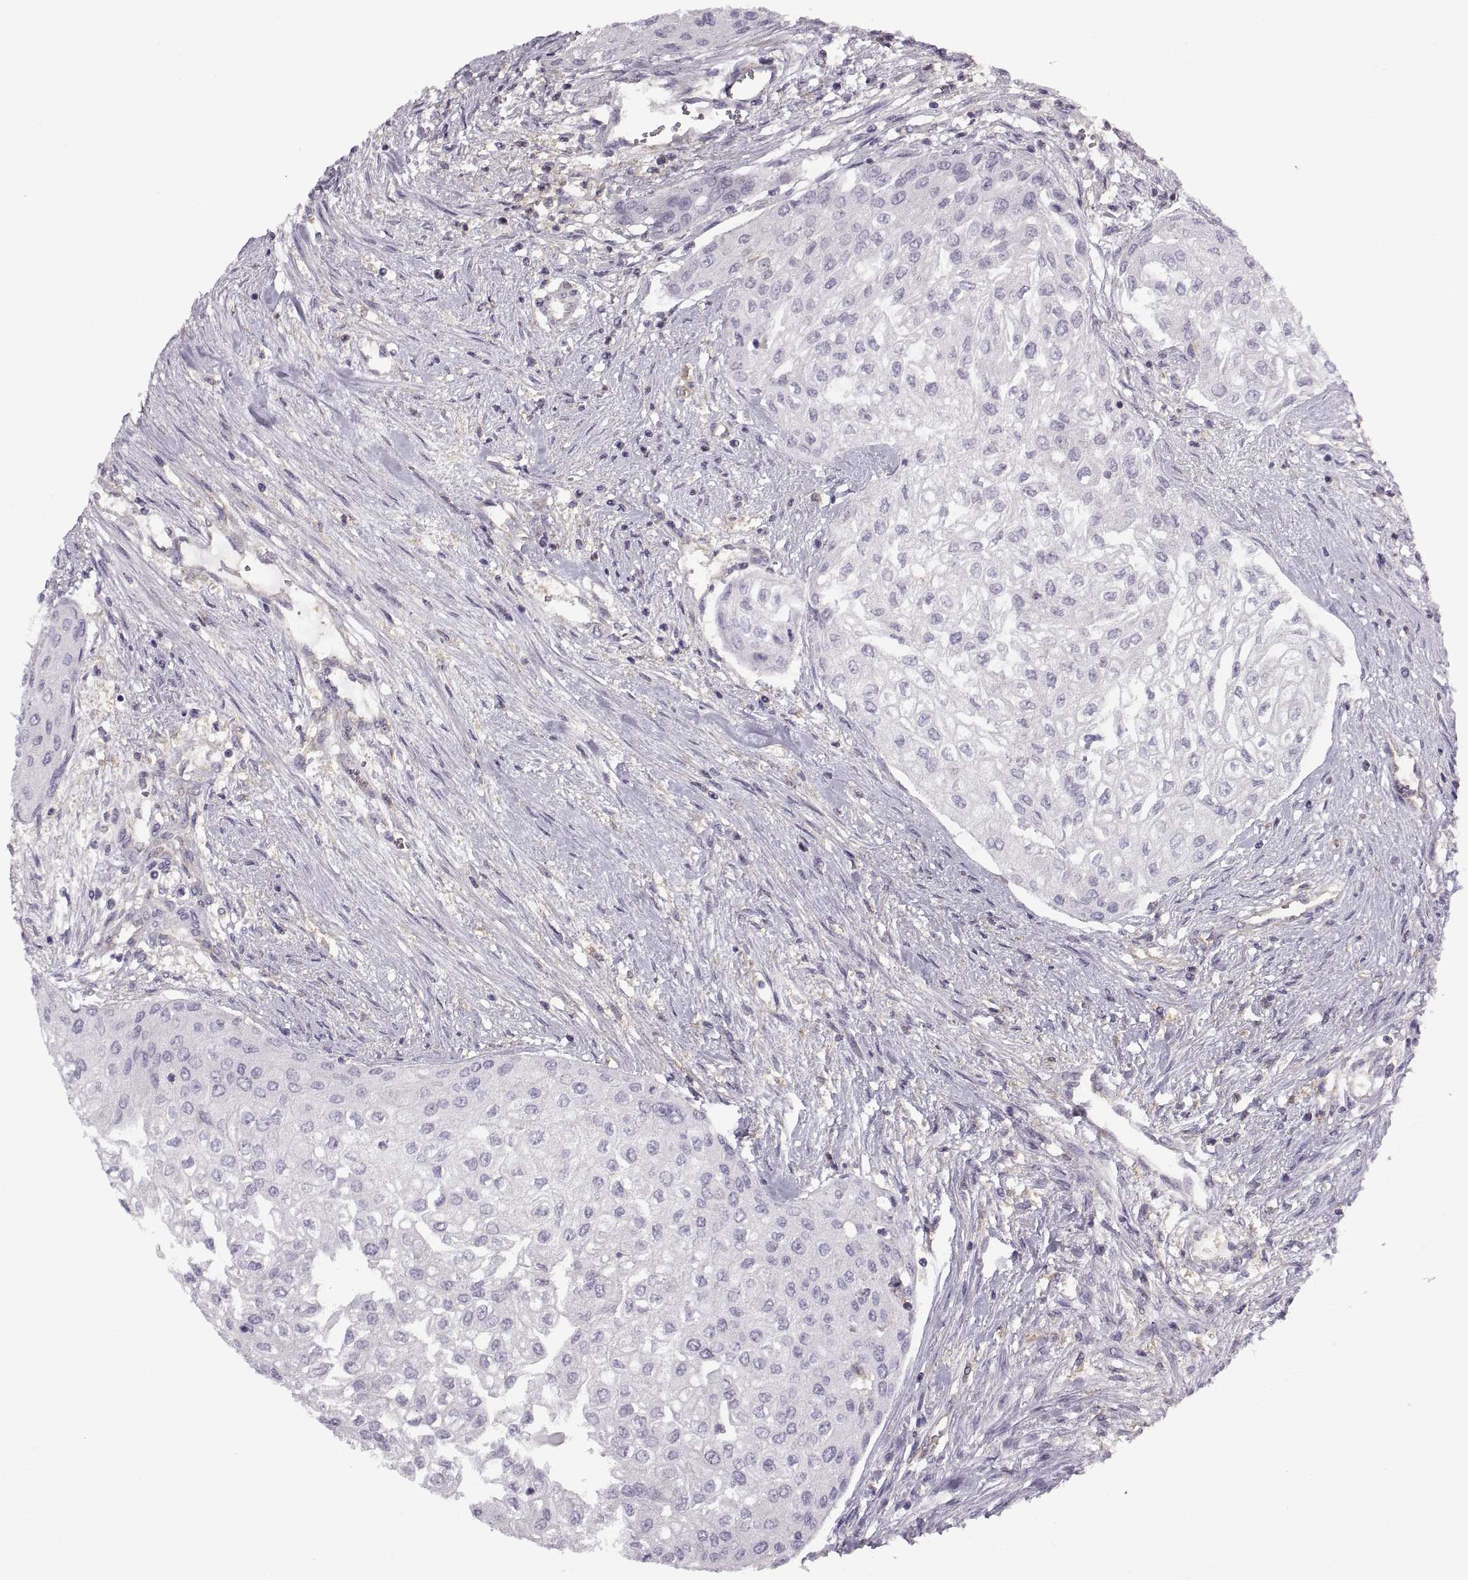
{"staining": {"intensity": "negative", "quantity": "none", "location": "none"}, "tissue": "urothelial cancer", "cell_type": "Tumor cells", "image_type": "cancer", "snomed": [{"axis": "morphology", "description": "Urothelial carcinoma, High grade"}, {"axis": "topography", "description": "Urinary bladder"}], "caption": "This is a histopathology image of IHC staining of urothelial carcinoma (high-grade), which shows no staining in tumor cells. (DAB (3,3'-diaminobenzidine) IHC visualized using brightfield microscopy, high magnification).", "gene": "RALB", "patient": {"sex": "male", "age": 62}}